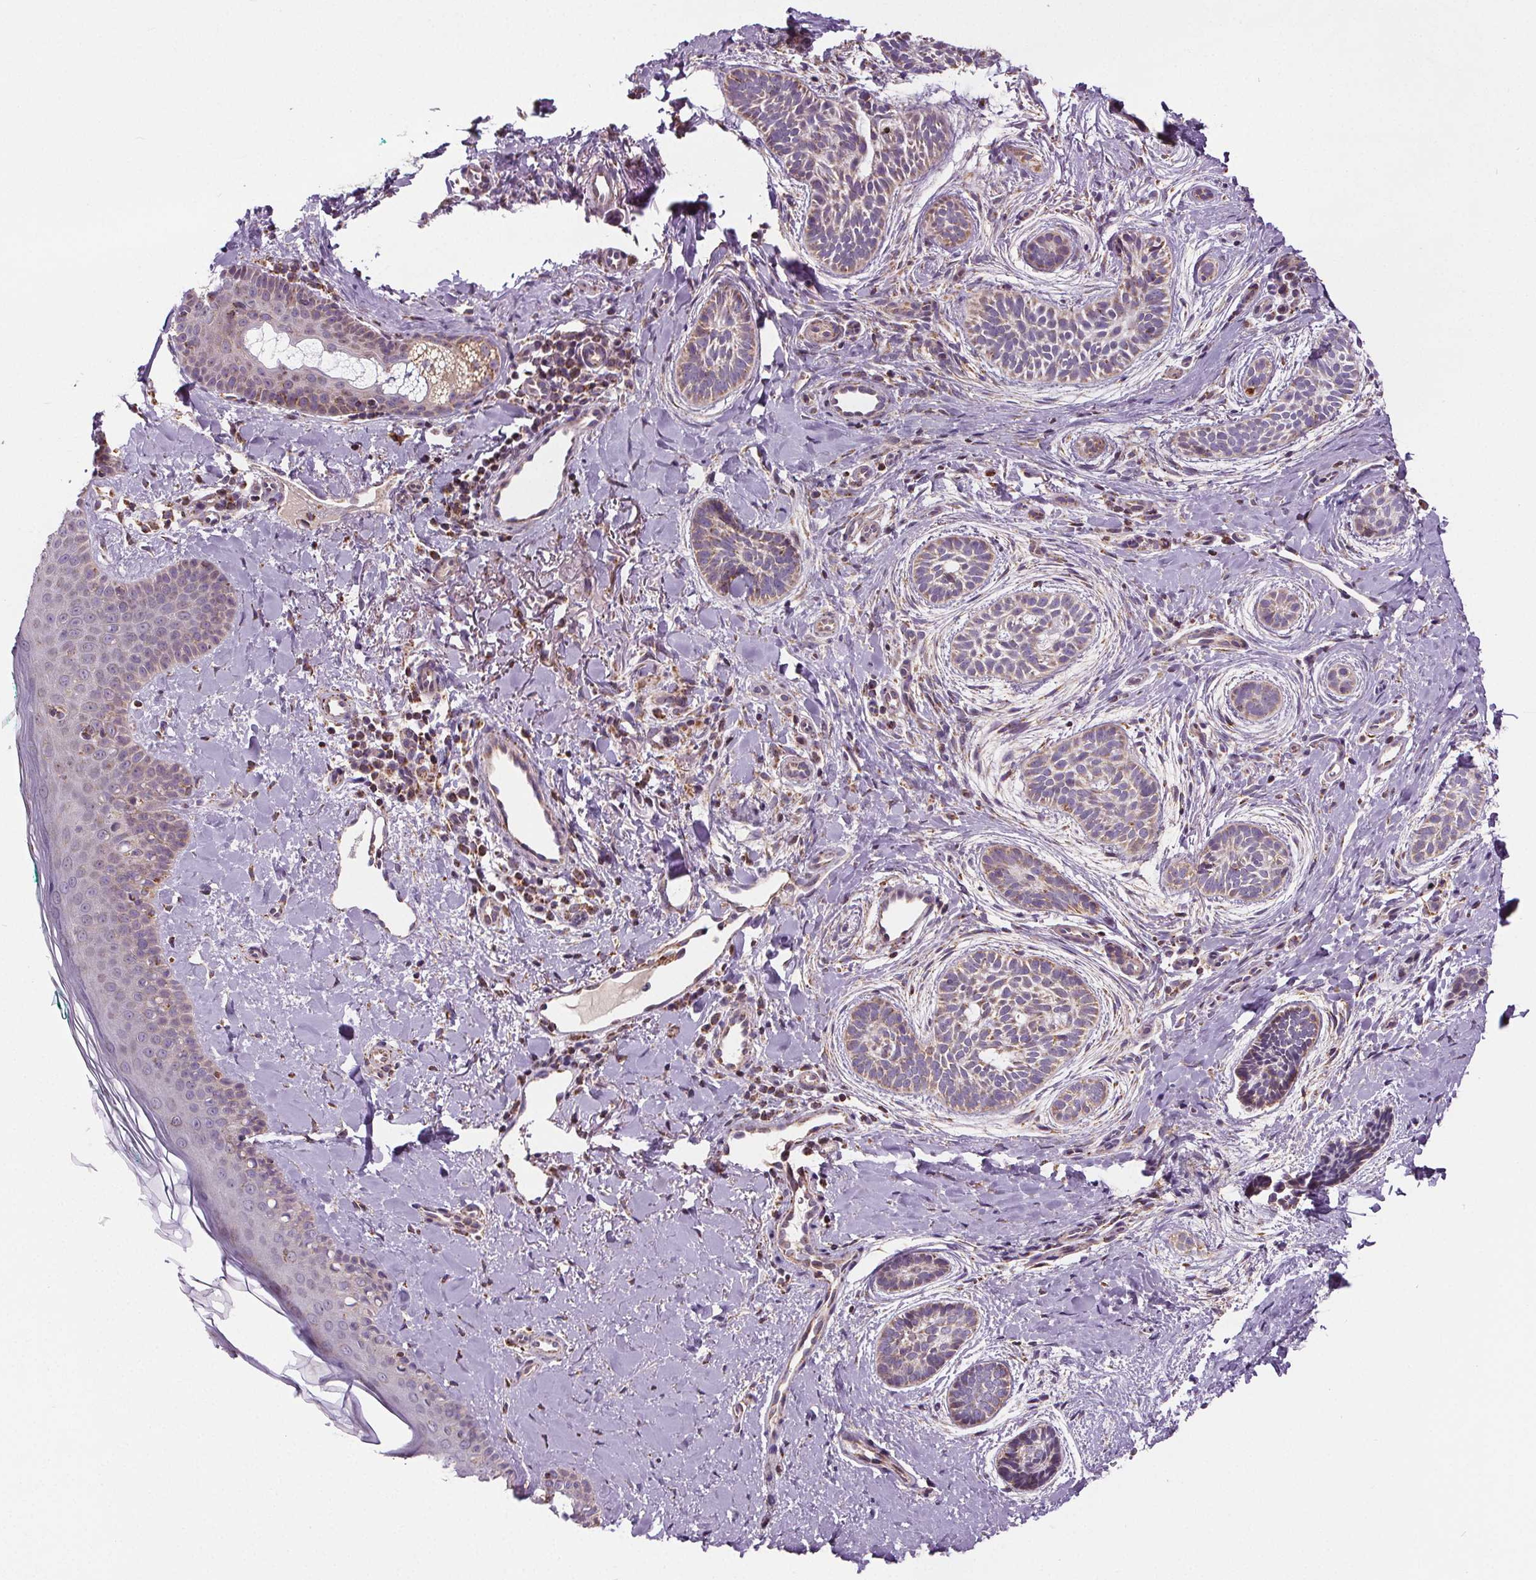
{"staining": {"intensity": "weak", "quantity": ">75%", "location": "cytoplasmic/membranous"}, "tissue": "skin cancer", "cell_type": "Tumor cells", "image_type": "cancer", "snomed": [{"axis": "morphology", "description": "Basal cell carcinoma"}, {"axis": "topography", "description": "Skin"}], "caption": "A brown stain highlights weak cytoplasmic/membranous staining of a protein in skin cancer (basal cell carcinoma) tumor cells. The staining was performed using DAB, with brown indicating positive protein expression. Nuclei are stained blue with hematoxylin.", "gene": "SUCLA2", "patient": {"sex": "male", "age": 63}}